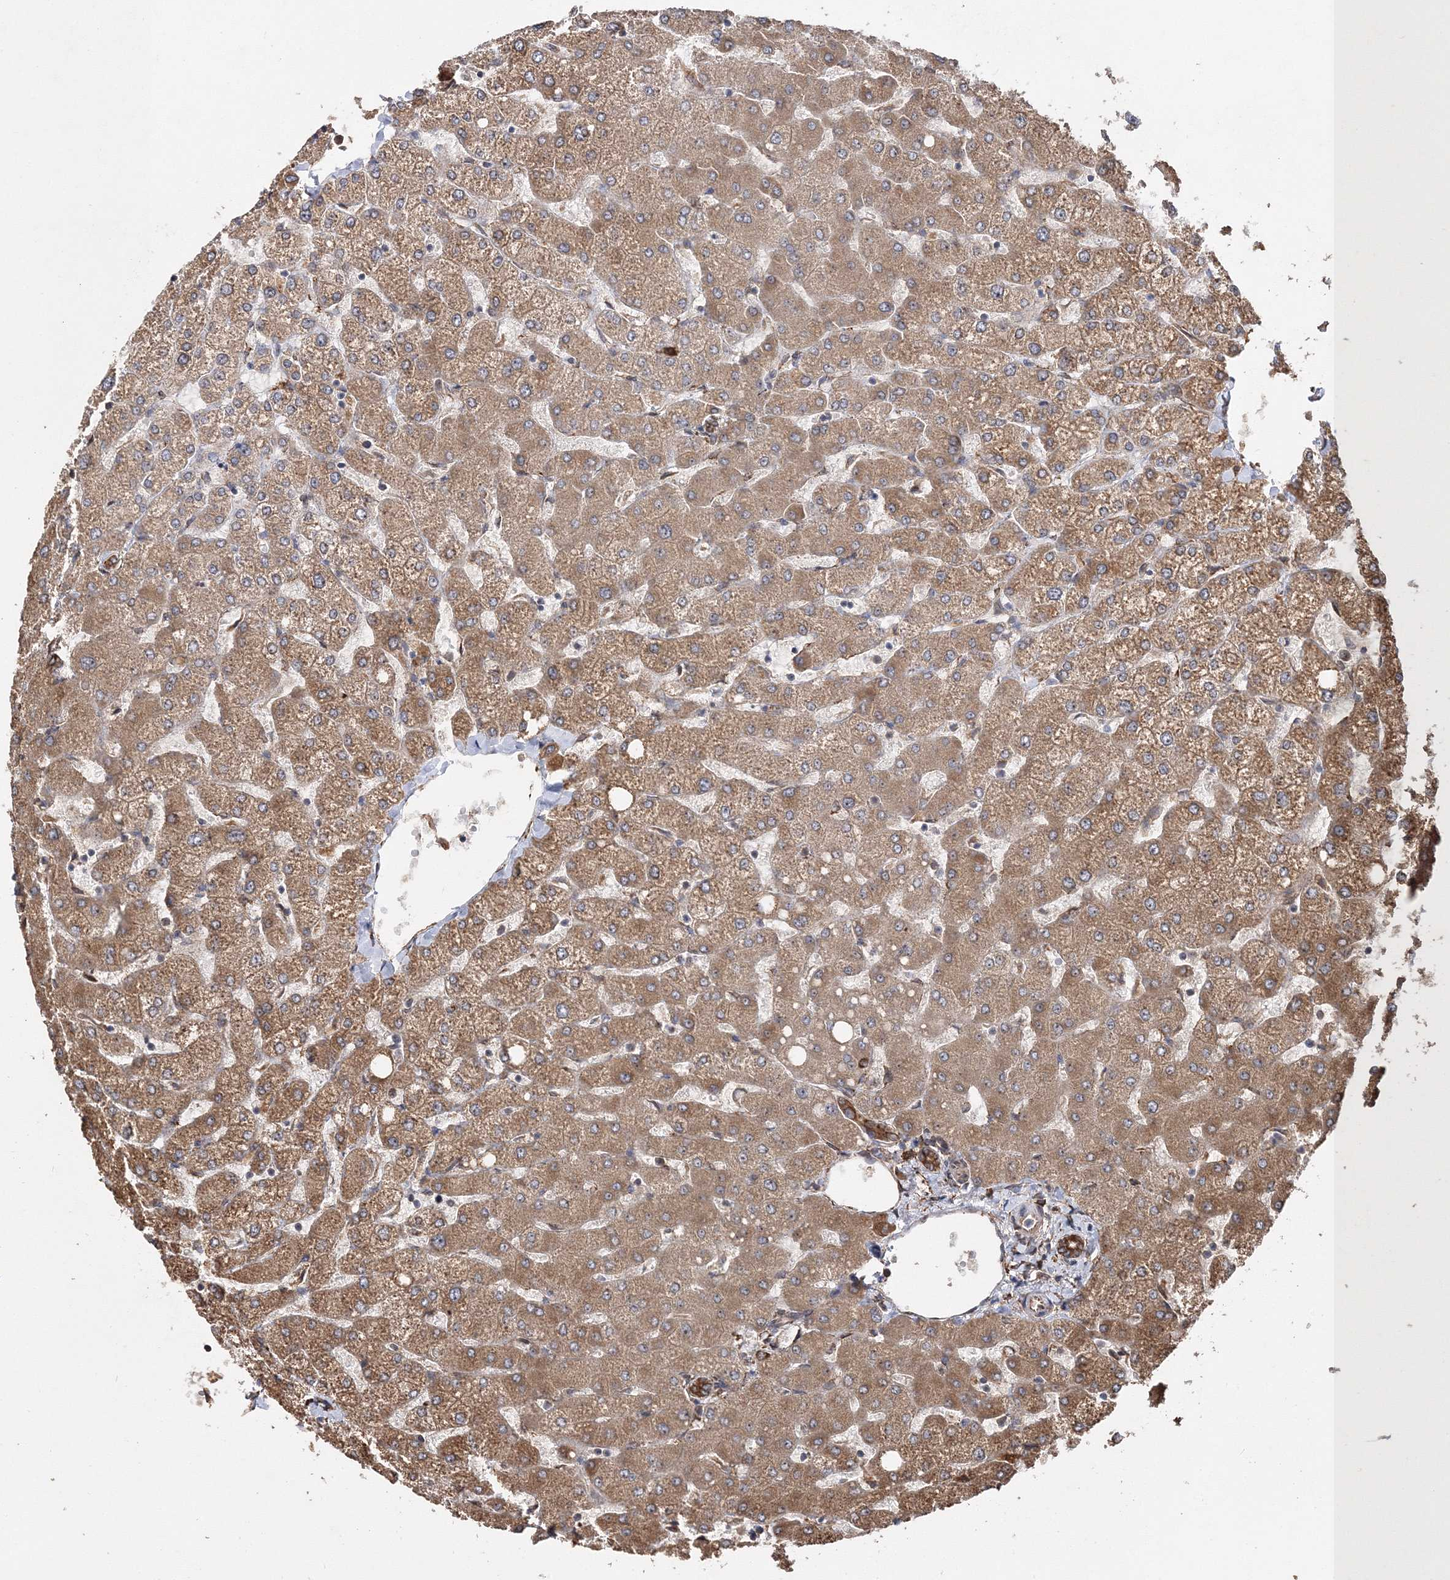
{"staining": {"intensity": "strong", "quantity": ">75%", "location": "cytoplasmic/membranous"}, "tissue": "liver", "cell_type": "Cholangiocytes", "image_type": "normal", "snomed": [{"axis": "morphology", "description": "Normal tissue, NOS"}, {"axis": "topography", "description": "Liver"}], "caption": "The immunohistochemical stain labels strong cytoplasmic/membranous staining in cholangiocytes of normal liver.", "gene": "SCRN3", "patient": {"sex": "female", "age": 54}}